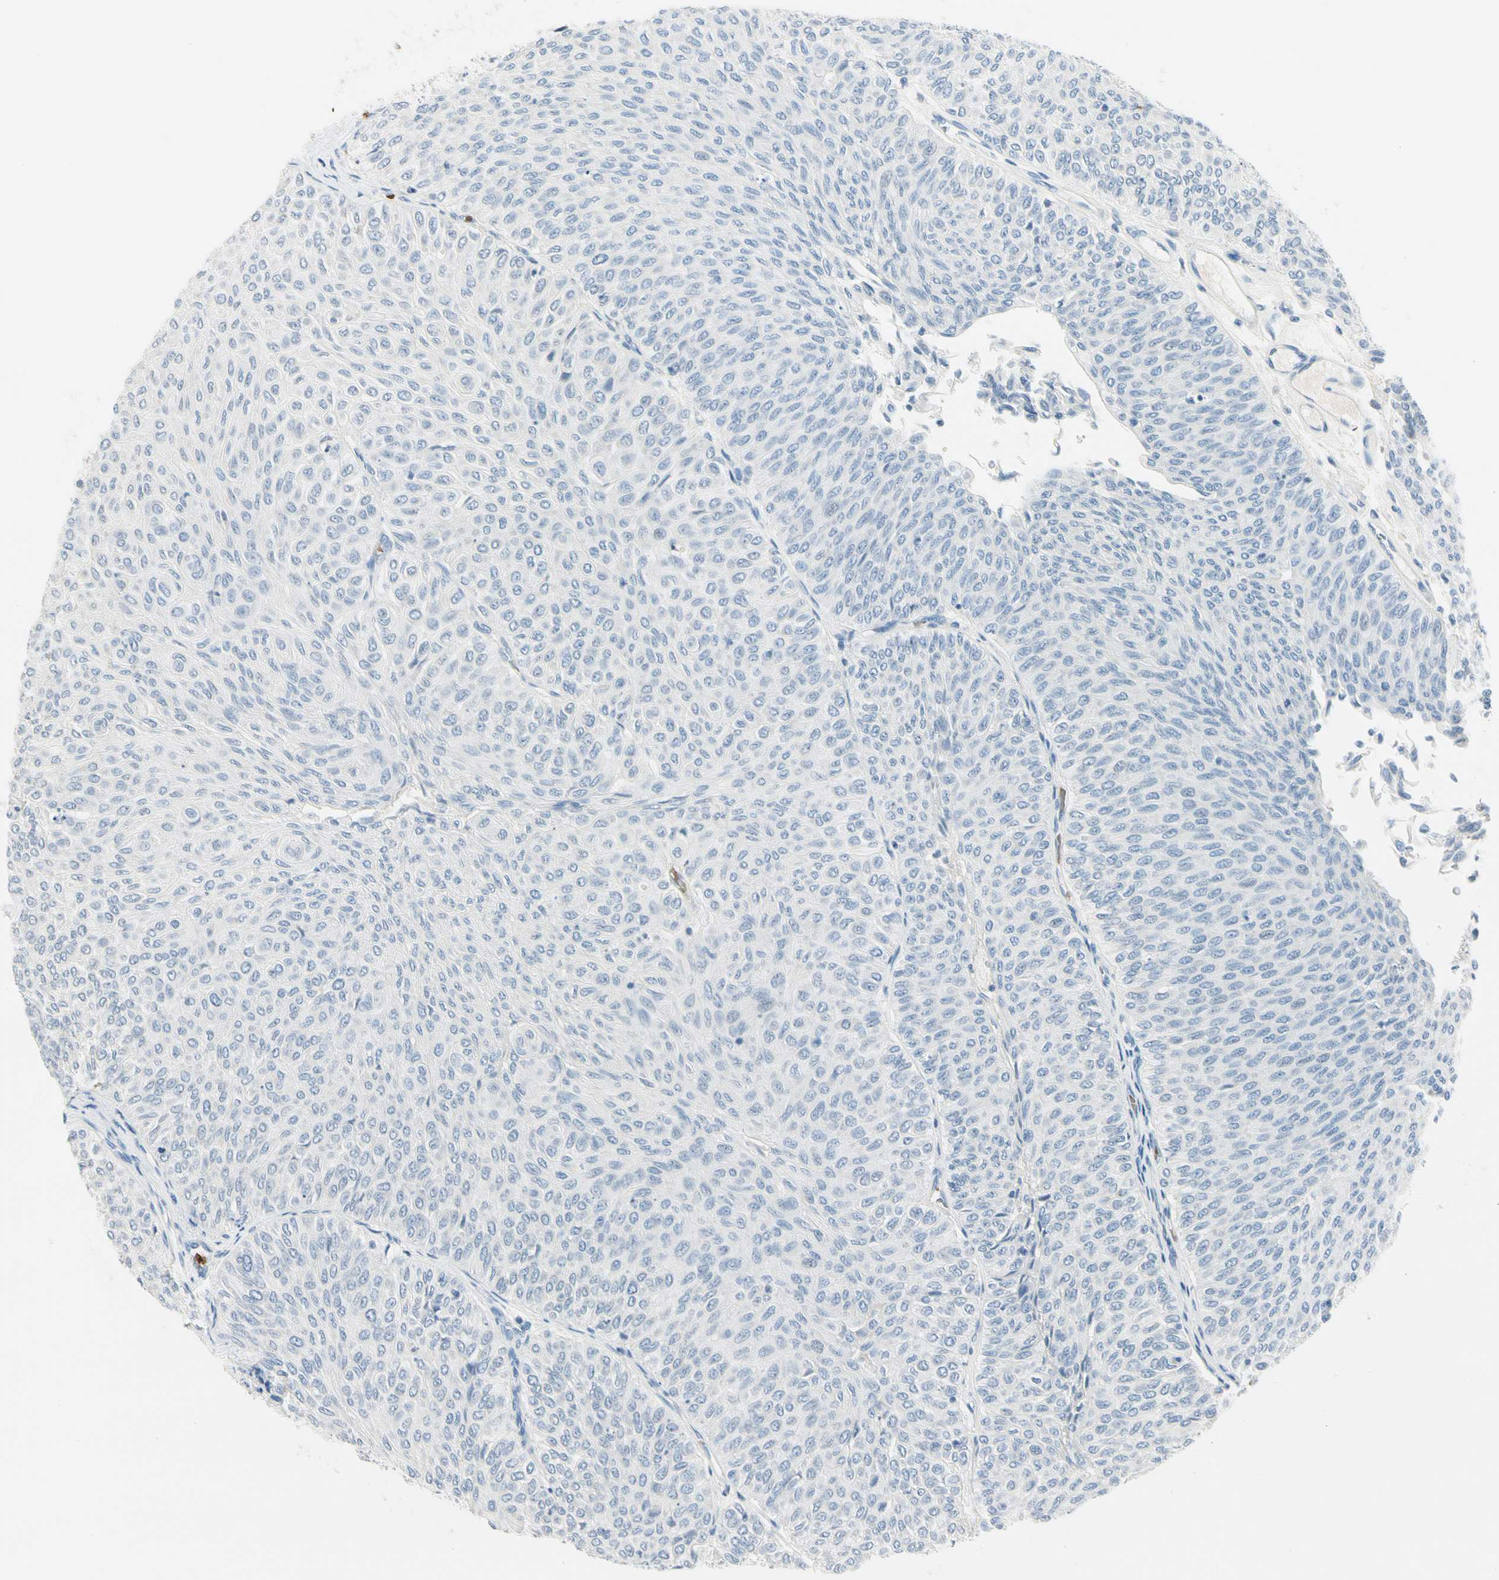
{"staining": {"intensity": "negative", "quantity": "none", "location": "none"}, "tissue": "urothelial cancer", "cell_type": "Tumor cells", "image_type": "cancer", "snomed": [{"axis": "morphology", "description": "Urothelial carcinoma, Low grade"}, {"axis": "topography", "description": "Urinary bladder"}], "caption": "This is a micrograph of immunohistochemistry (IHC) staining of urothelial cancer, which shows no expression in tumor cells.", "gene": "CA1", "patient": {"sex": "male", "age": 78}}